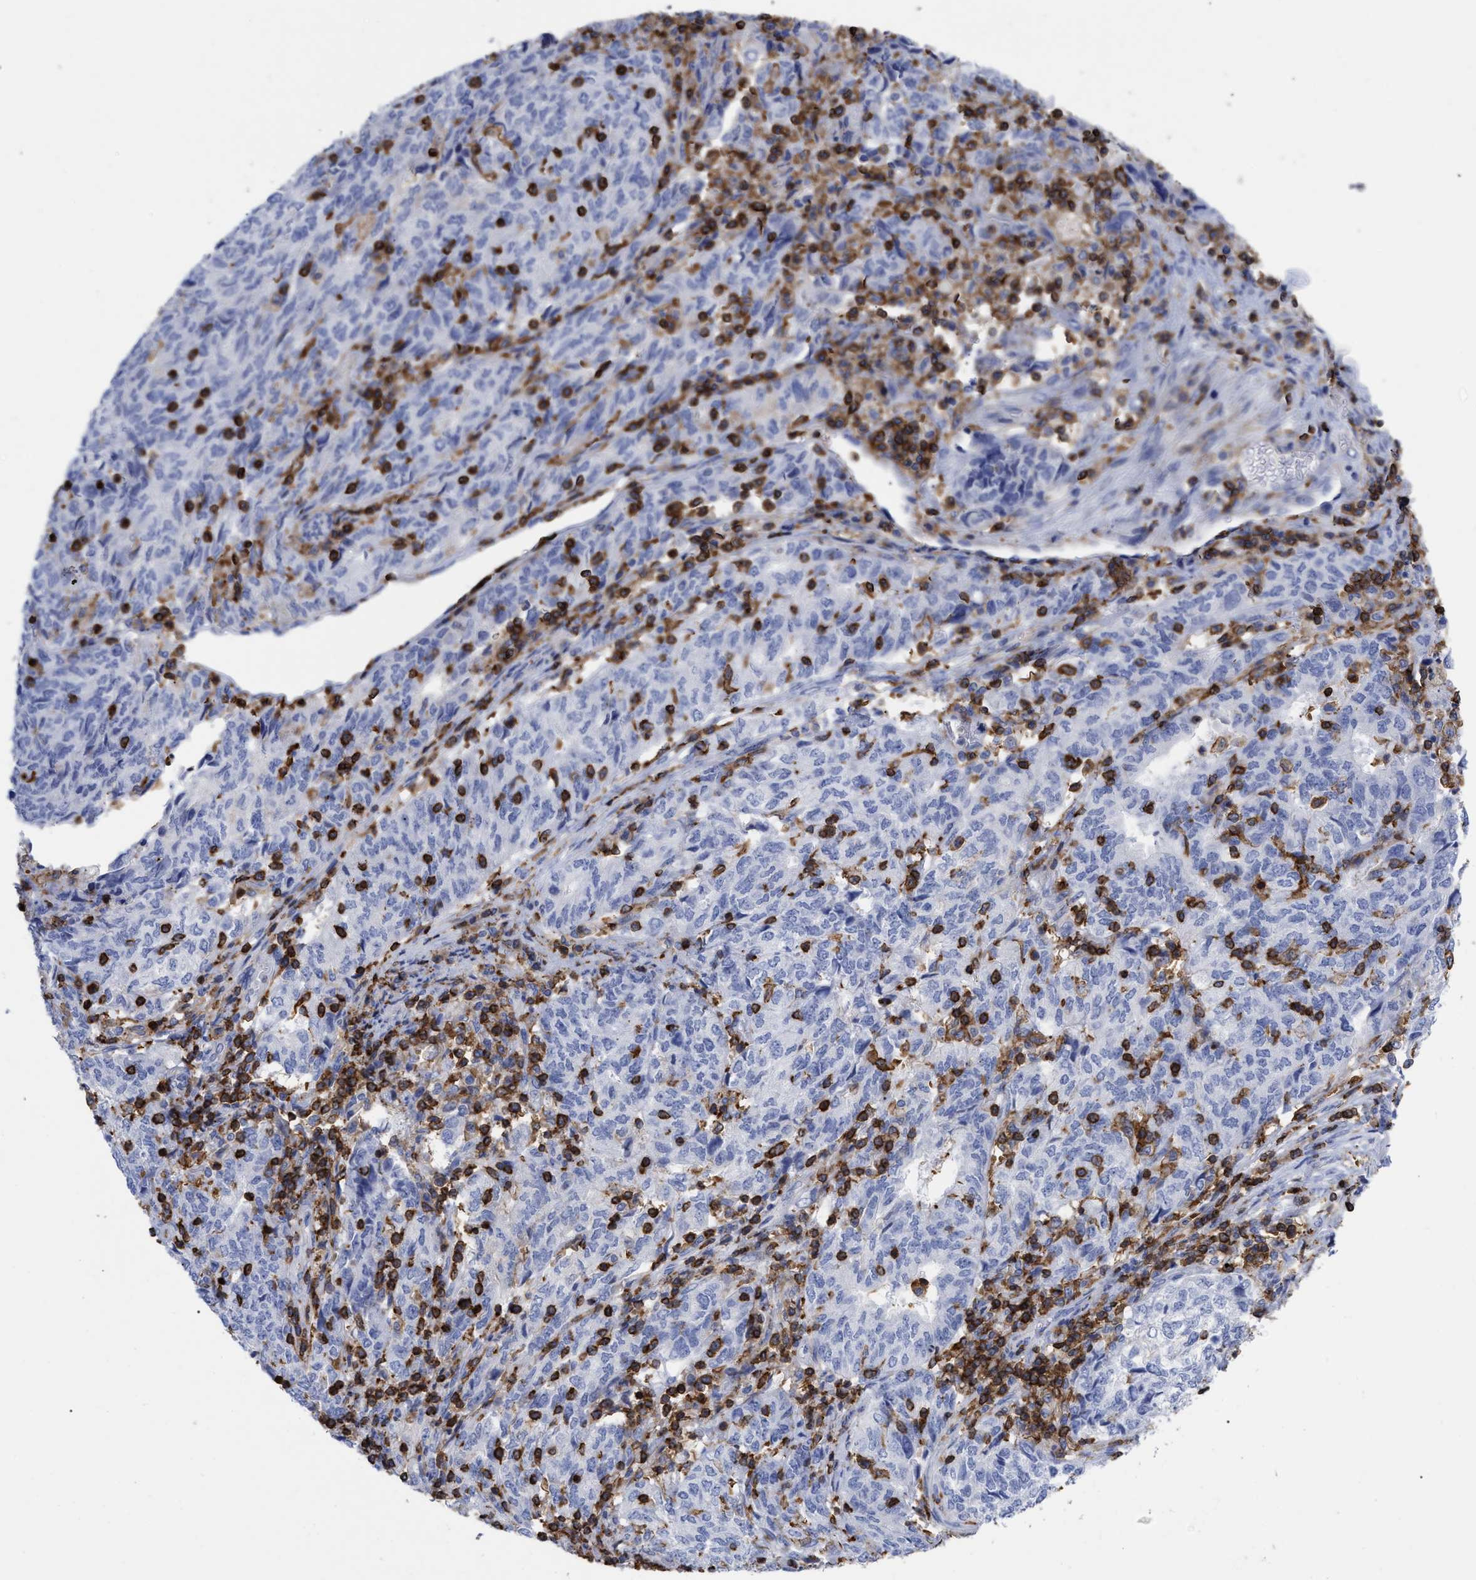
{"staining": {"intensity": "negative", "quantity": "none", "location": "none"}, "tissue": "endometrial cancer", "cell_type": "Tumor cells", "image_type": "cancer", "snomed": [{"axis": "morphology", "description": "Adenocarcinoma, NOS"}, {"axis": "topography", "description": "Endometrium"}], "caption": "Immunohistochemical staining of human adenocarcinoma (endometrial) demonstrates no significant expression in tumor cells. Nuclei are stained in blue.", "gene": "HCLS1", "patient": {"sex": "female", "age": 80}}